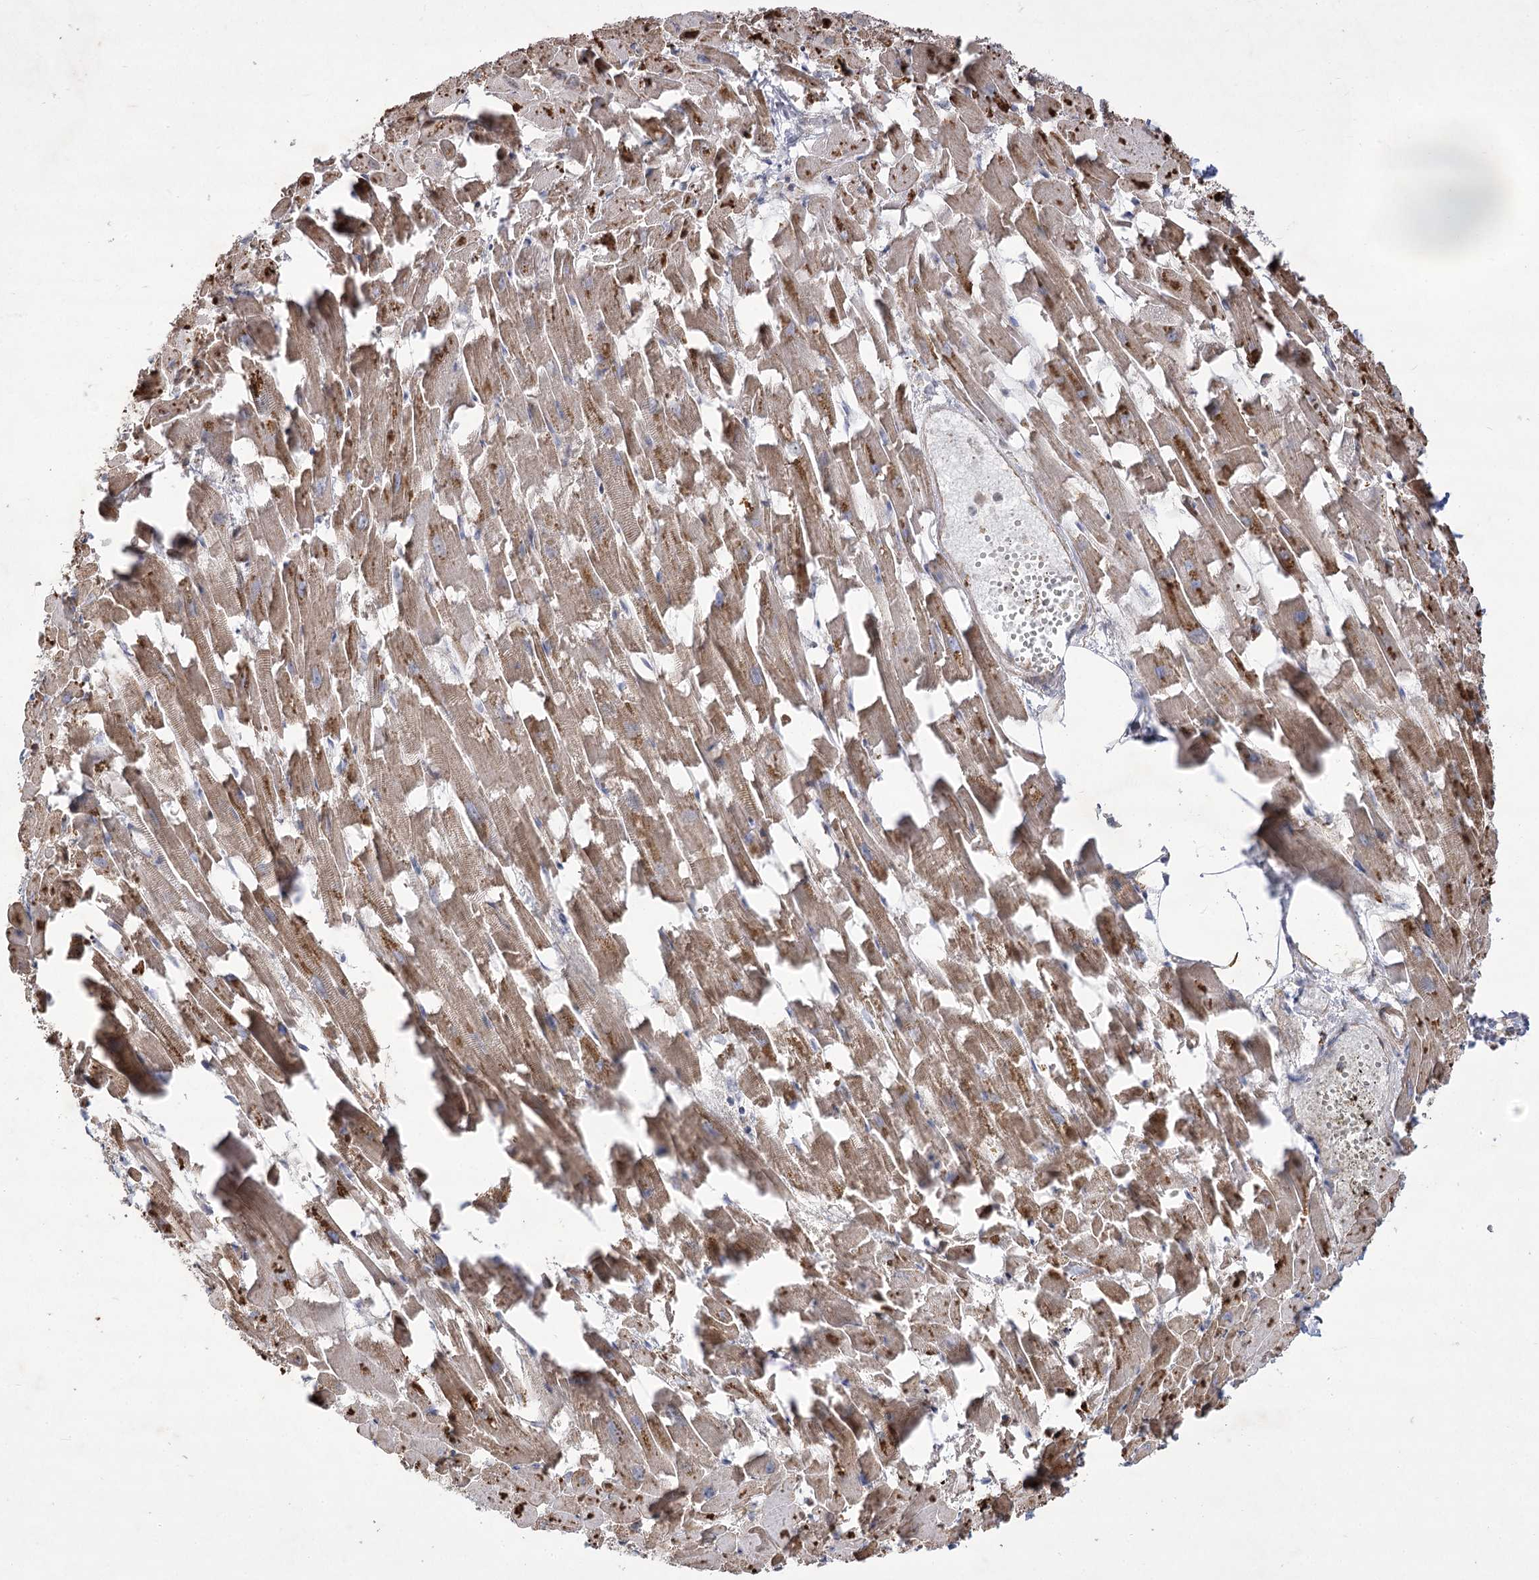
{"staining": {"intensity": "moderate", "quantity": ">75%", "location": "cytoplasmic/membranous"}, "tissue": "heart muscle", "cell_type": "Cardiomyocytes", "image_type": "normal", "snomed": [{"axis": "morphology", "description": "Normal tissue, NOS"}, {"axis": "topography", "description": "Heart"}], "caption": "Immunohistochemical staining of normal human heart muscle demonstrates >75% levels of moderate cytoplasmic/membranous protein staining in about >75% of cardiomyocytes.", "gene": "RNF24", "patient": {"sex": "female", "age": 64}}